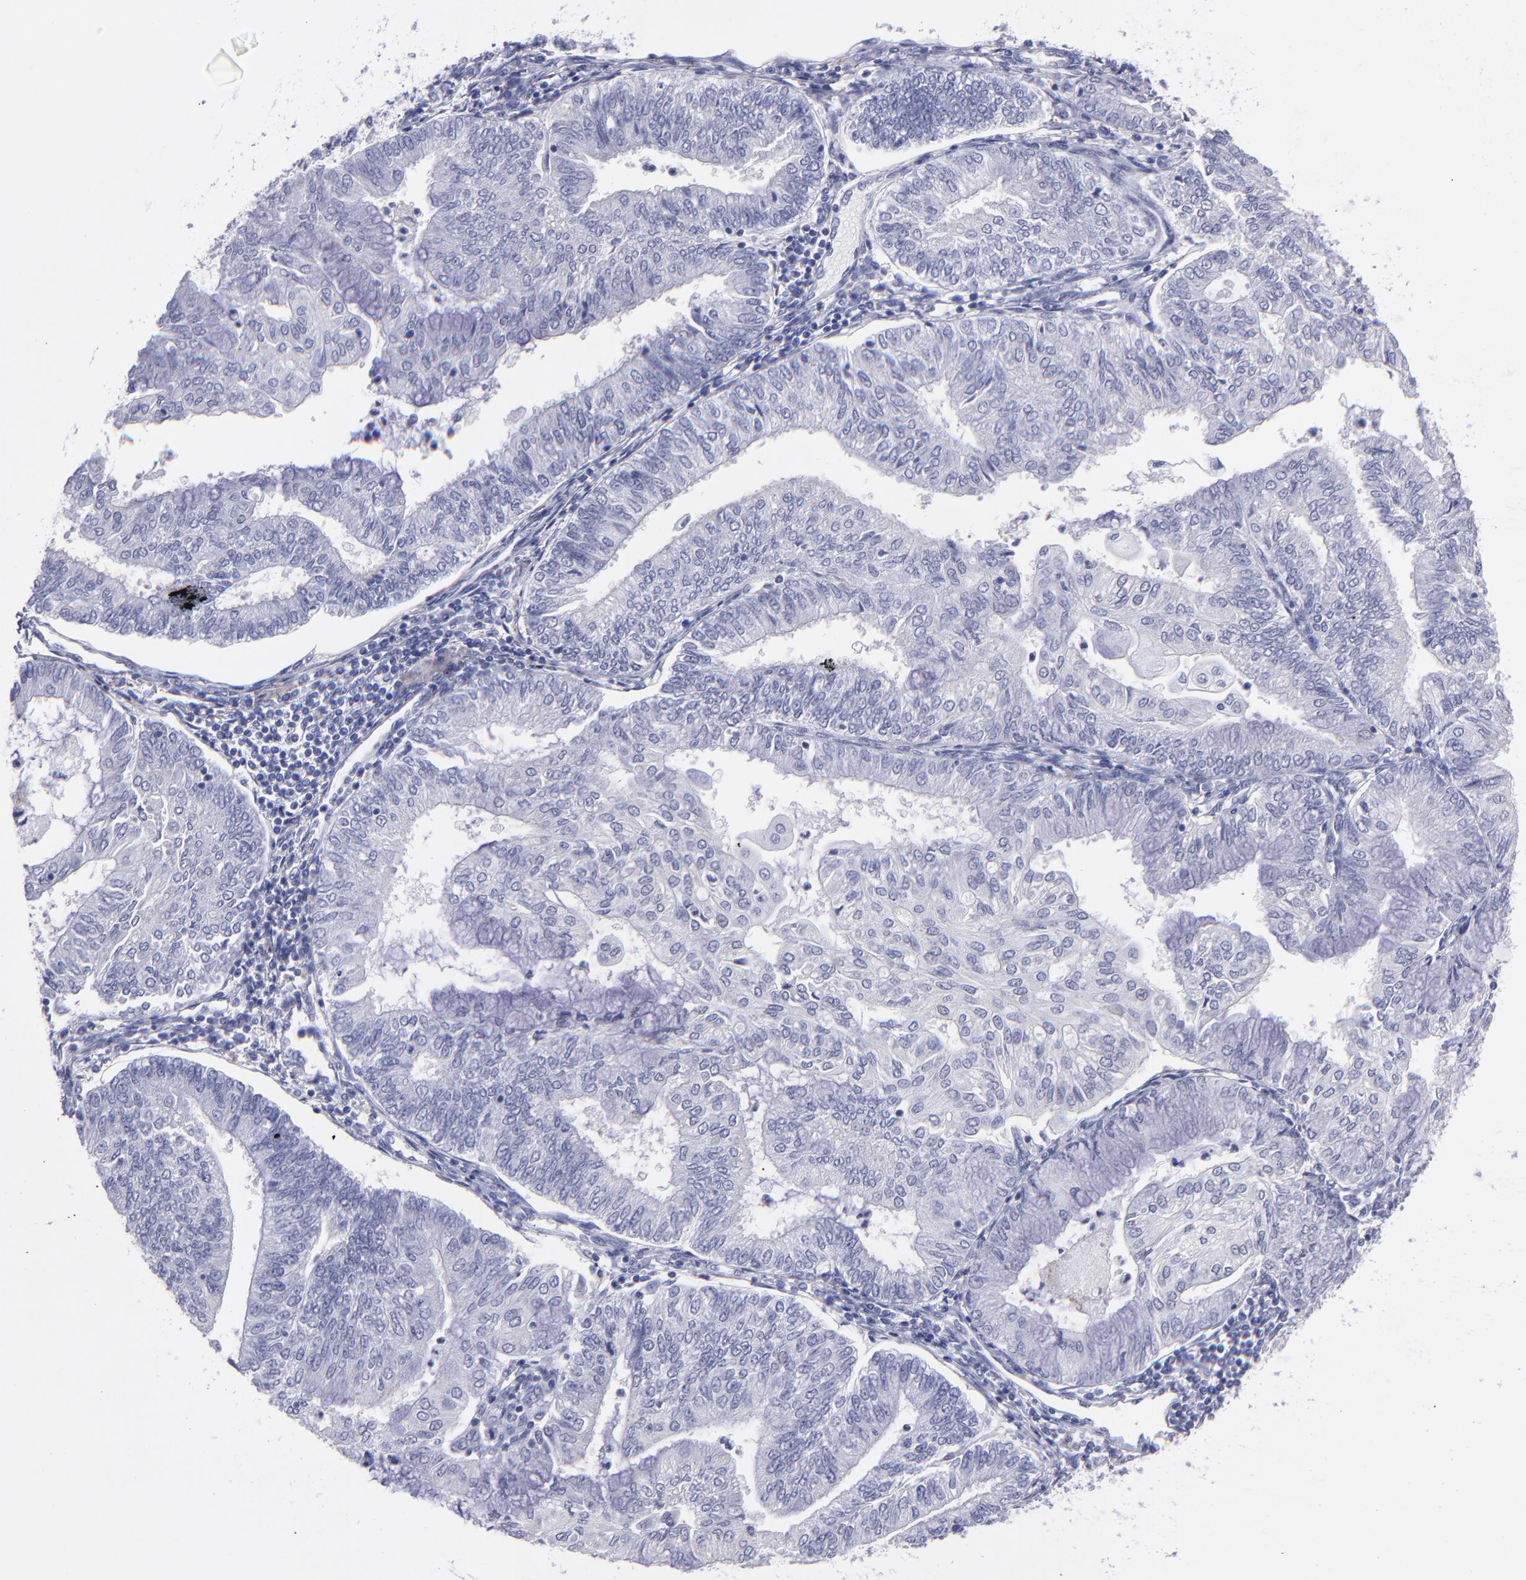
{"staining": {"intensity": "negative", "quantity": "none", "location": "none"}, "tissue": "endometrial cancer", "cell_type": "Tumor cells", "image_type": "cancer", "snomed": [{"axis": "morphology", "description": "Adenocarcinoma, NOS"}, {"axis": "topography", "description": "Endometrium"}], "caption": "The photomicrograph shows no staining of tumor cells in endometrial cancer.", "gene": "MB", "patient": {"sex": "female", "age": 59}}